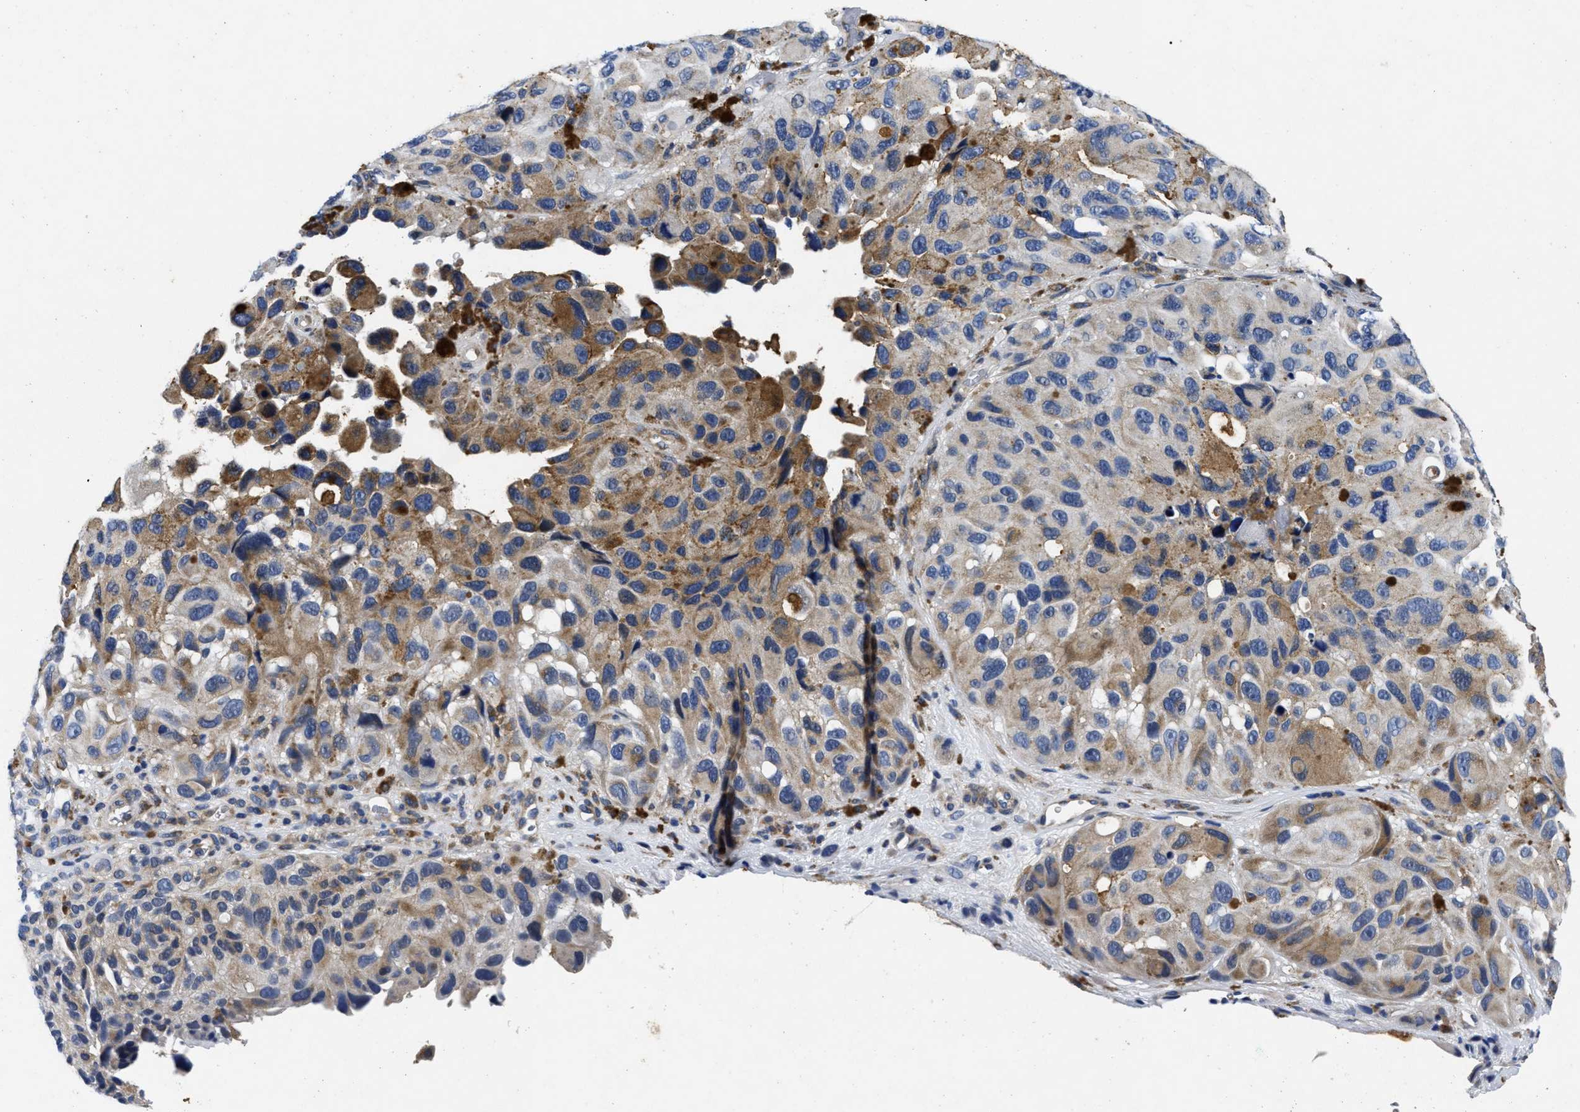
{"staining": {"intensity": "moderate", "quantity": "25%-75%", "location": "cytoplasmic/membranous"}, "tissue": "melanoma", "cell_type": "Tumor cells", "image_type": "cancer", "snomed": [{"axis": "morphology", "description": "Malignant melanoma, NOS"}, {"axis": "topography", "description": "Skin"}], "caption": "A high-resolution photomicrograph shows immunohistochemistry staining of malignant melanoma, which reveals moderate cytoplasmic/membranous staining in approximately 25%-75% of tumor cells.", "gene": "LAD1", "patient": {"sex": "female", "age": 73}}